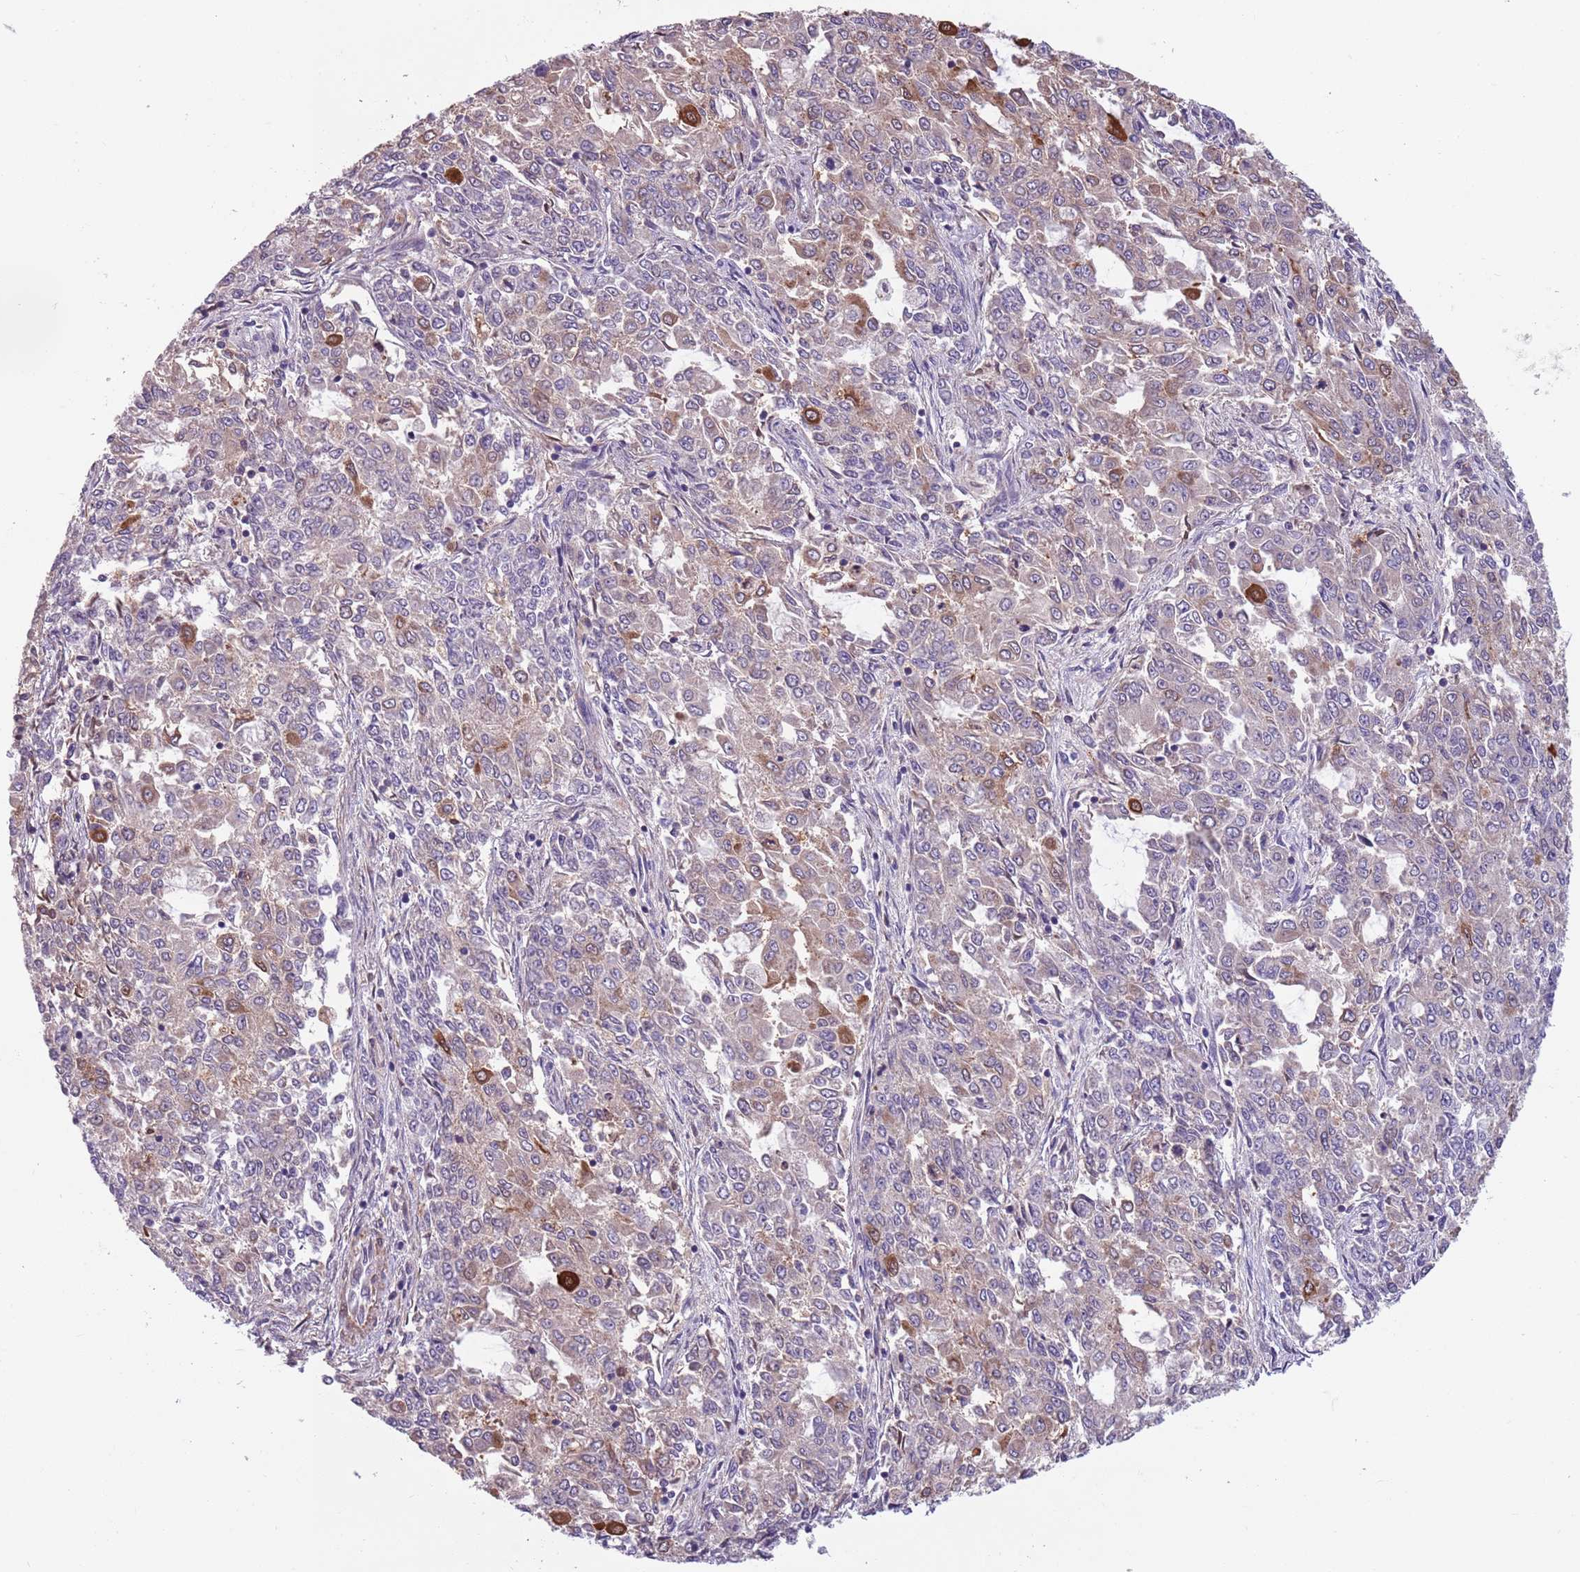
{"staining": {"intensity": "moderate", "quantity": "<25%", "location": "cytoplasmic/membranous"}, "tissue": "endometrial cancer", "cell_type": "Tumor cells", "image_type": "cancer", "snomed": [{"axis": "morphology", "description": "Adenocarcinoma, NOS"}, {"axis": "topography", "description": "Endometrium"}], "caption": "The image reveals staining of adenocarcinoma (endometrial), revealing moderate cytoplasmic/membranous protein staining (brown color) within tumor cells.", "gene": "JAML", "patient": {"sex": "female", "age": 50}}